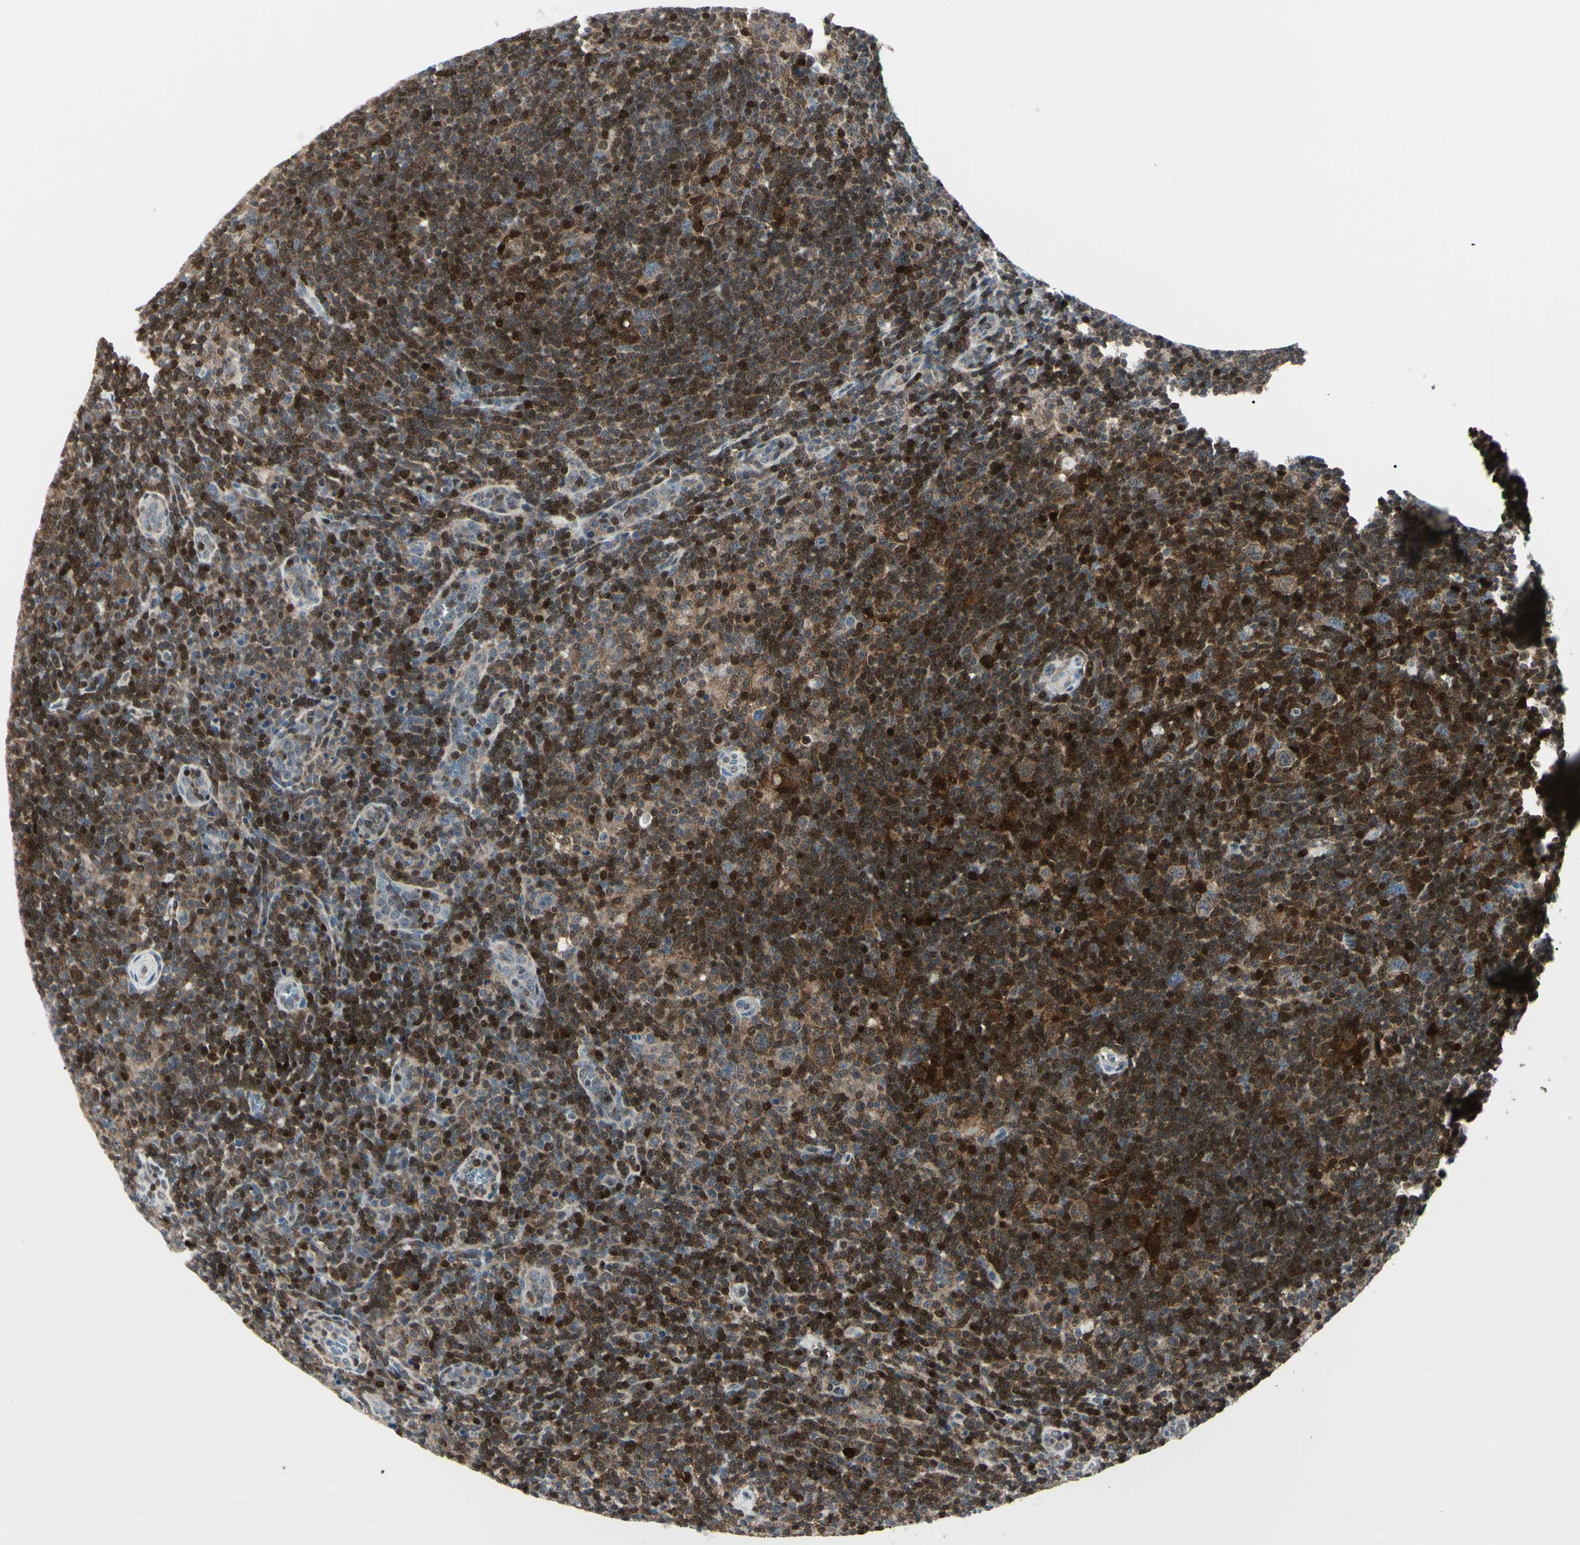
{"staining": {"intensity": "weak", "quantity": "25%-75%", "location": "cytoplasmic/membranous"}, "tissue": "lymphoma", "cell_type": "Tumor cells", "image_type": "cancer", "snomed": [{"axis": "morphology", "description": "Hodgkin's disease, NOS"}, {"axis": "topography", "description": "Lymph node"}], "caption": "IHC of Hodgkin's disease reveals low levels of weak cytoplasmic/membranous positivity in about 25%-75% of tumor cells.", "gene": "PGK1", "patient": {"sex": "female", "age": 57}}